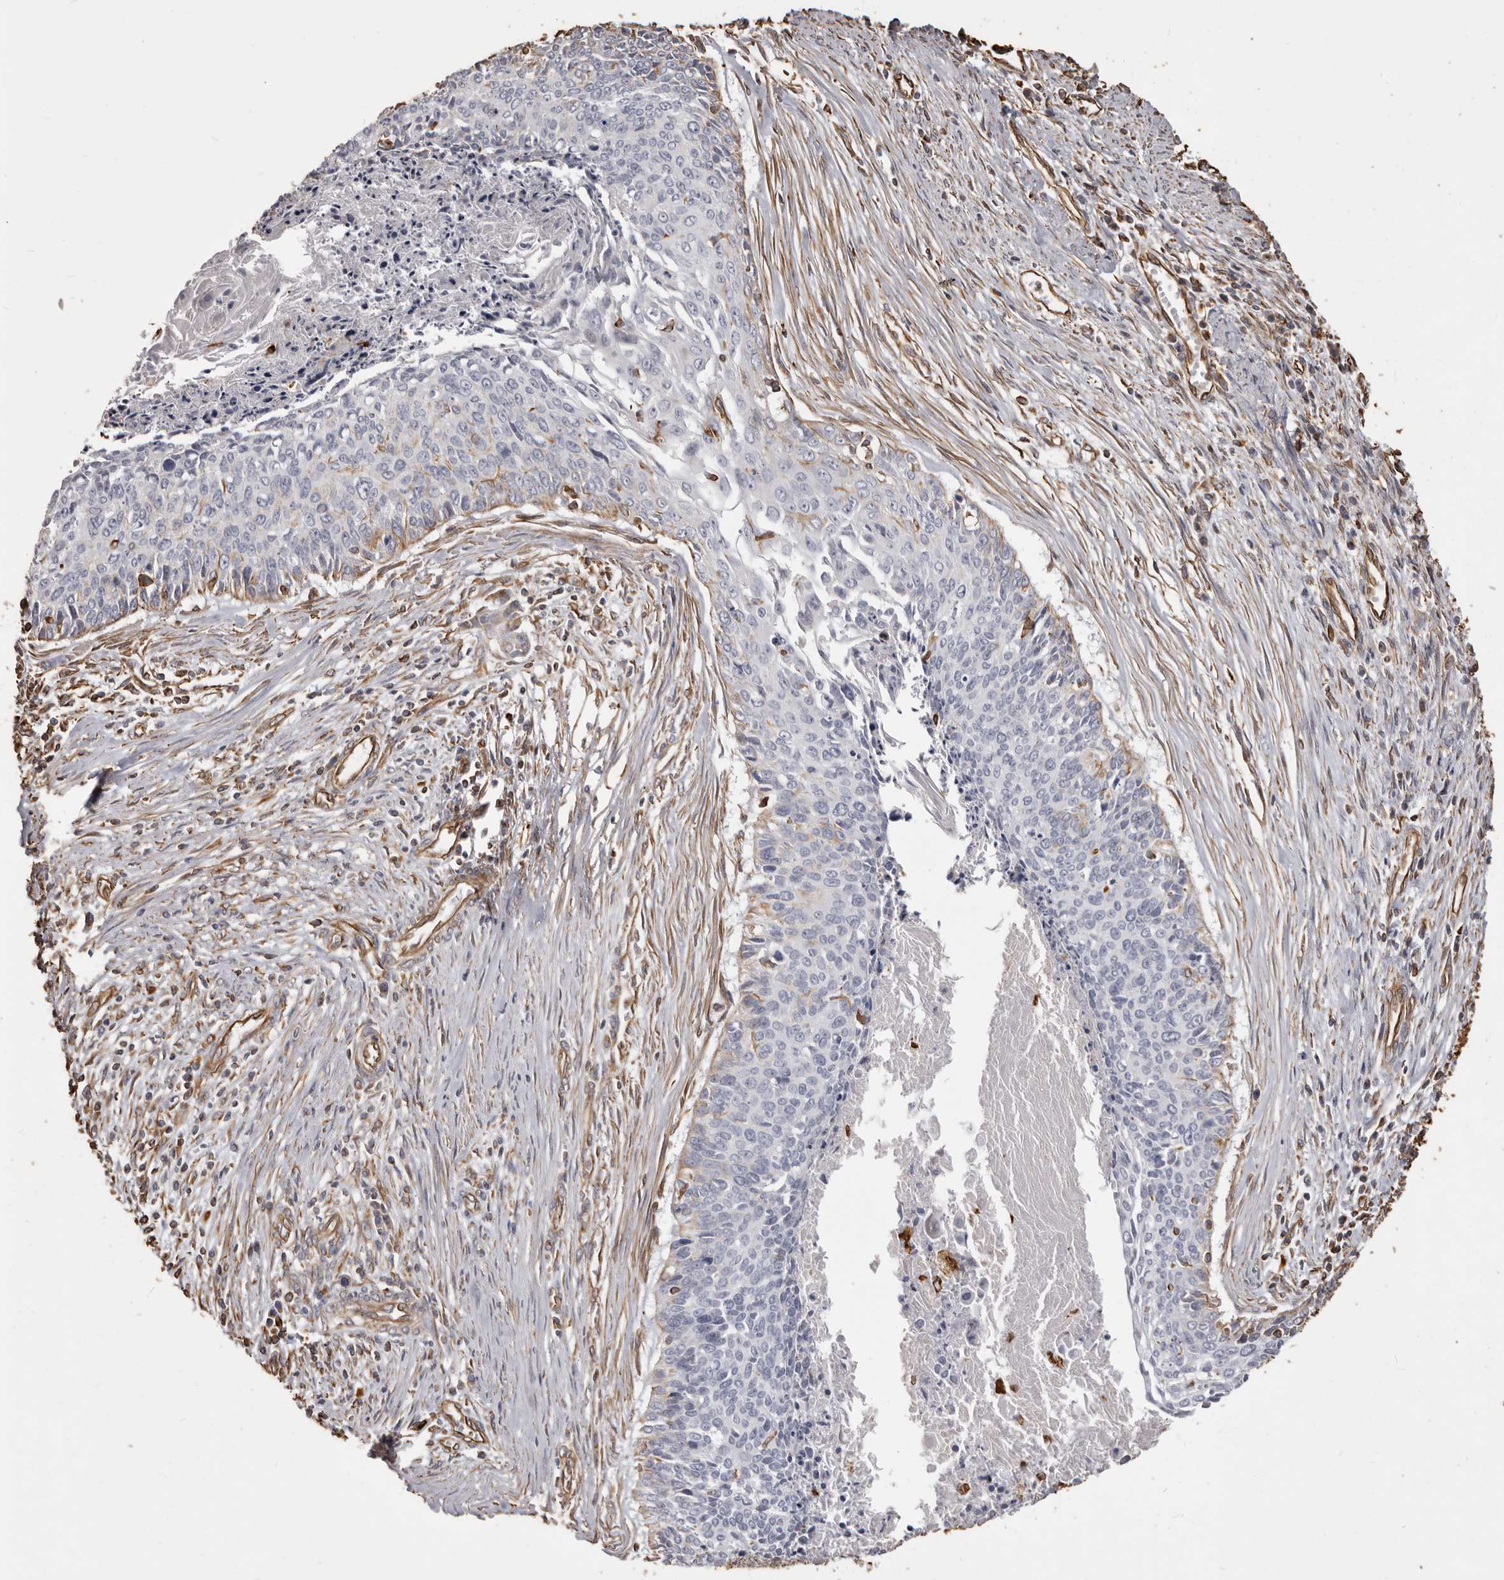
{"staining": {"intensity": "negative", "quantity": "none", "location": "none"}, "tissue": "cervical cancer", "cell_type": "Tumor cells", "image_type": "cancer", "snomed": [{"axis": "morphology", "description": "Squamous cell carcinoma, NOS"}, {"axis": "topography", "description": "Cervix"}], "caption": "Cervical cancer was stained to show a protein in brown. There is no significant expression in tumor cells. The staining was performed using DAB to visualize the protein expression in brown, while the nuclei were stained in blue with hematoxylin (Magnification: 20x).", "gene": "MTURN", "patient": {"sex": "female", "age": 55}}